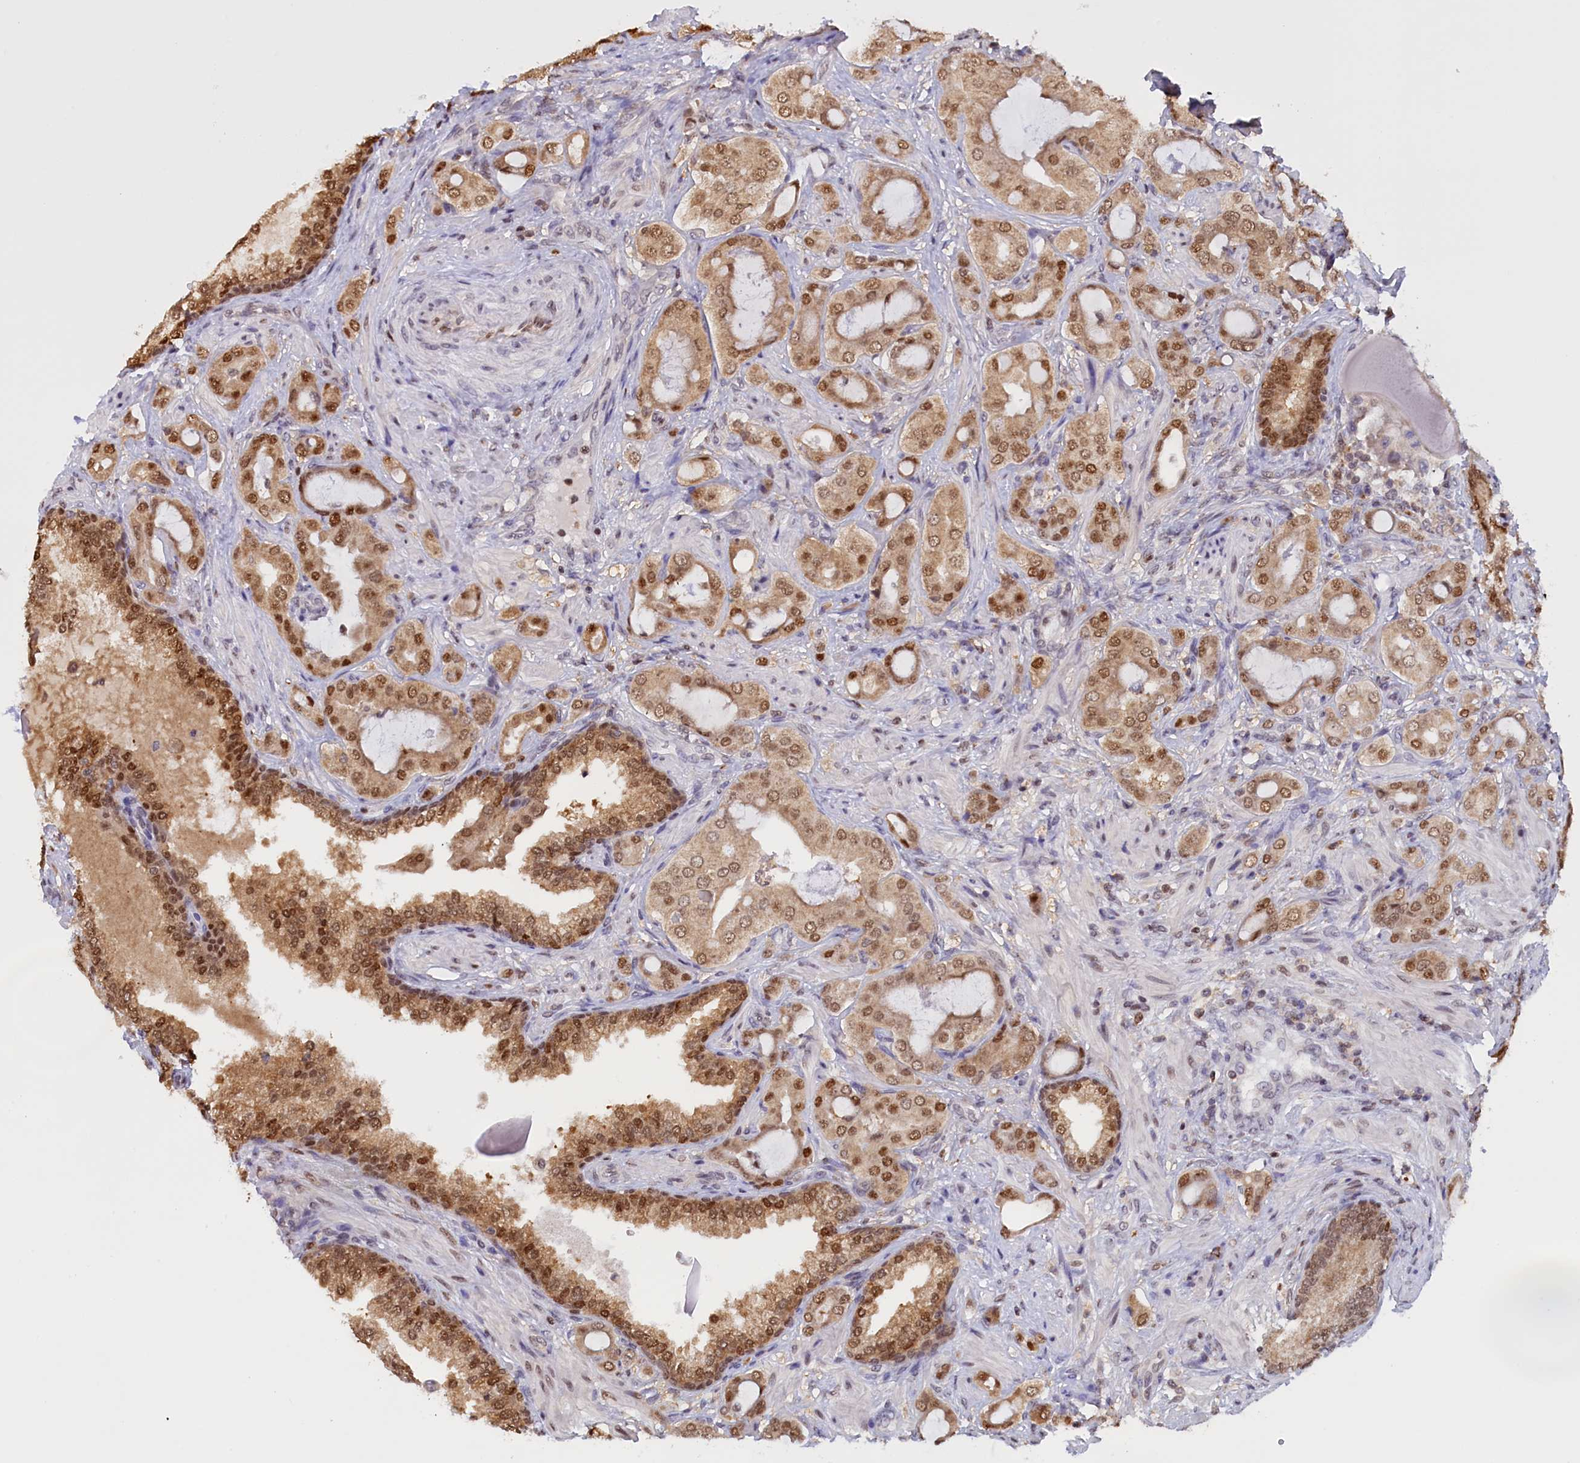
{"staining": {"intensity": "moderate", "quantity": ">75%", "location": "cytoplasmic/membranous,nuclear"}, "tissue": "prostate cancer", "cell_type": "Tumor cells", "image_type": "cancer", "snomed": [{"axis": "morphology", "description": "Adenocarcinoma, Low grade"}, {"axis": "topography", "description": "Prostate"}], "caption": "Prostate cancer (adenocarcinoma (low-grade)) stained for a protein (brown) demonstrates moderate cytoplasmic/membranous and nuclear positive expression in approximately >75% of tumor cells.", "gene": "IZUMO2", "patient": {"sex": "male", "age": 57}}